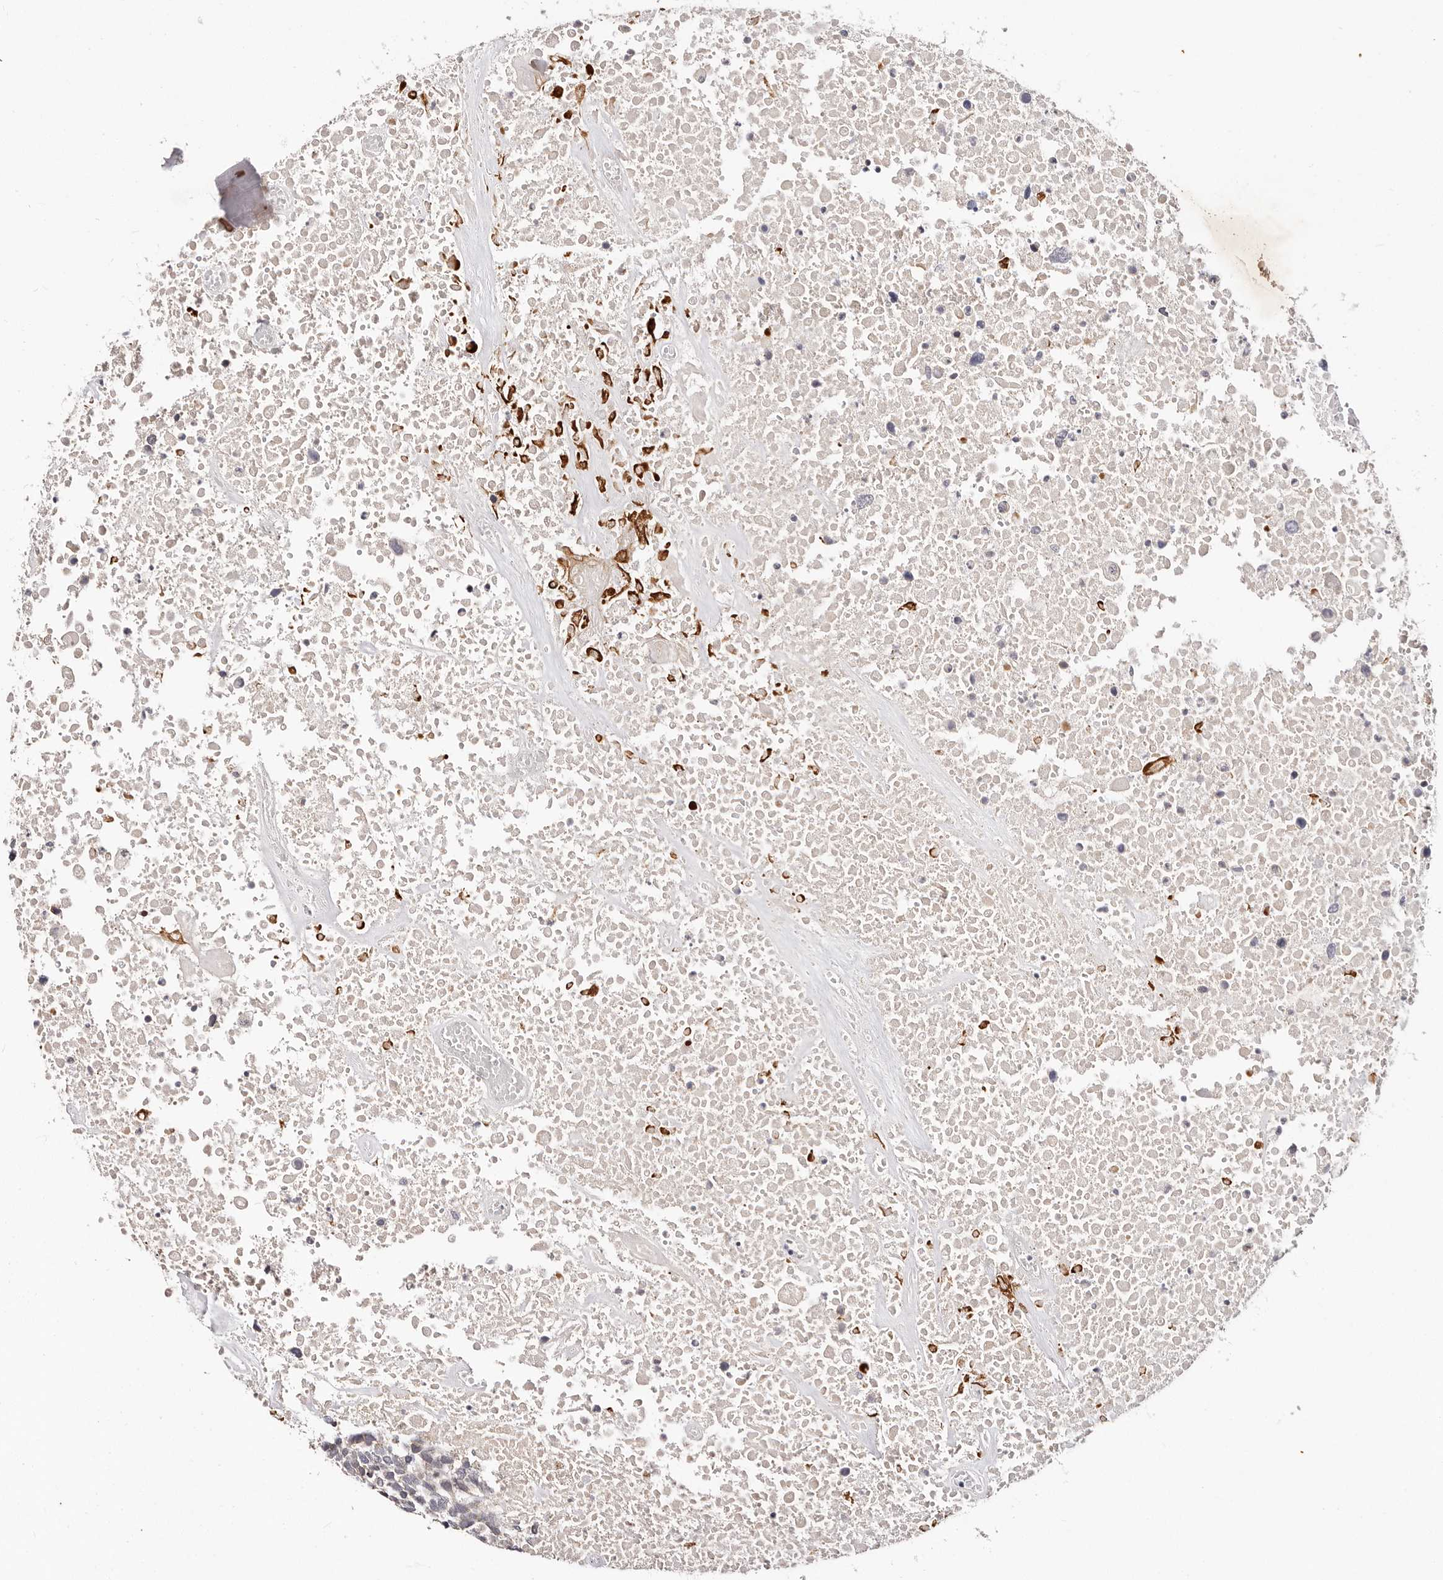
{"staining": {"intensity": "negative", "quantity": "none", "location": "none"}, "tissue": "head and neck cancer", "cell_type": "Tumor cells", "image_type": "cancer", "snomed": [{"axis": "morphology", "description": "Squamous cell carcinoma, NOS"}, {"axis": "topography", "description": "Head-Neck"}], "caption": "The image demonstrates no significant staining in tumor cells of squamous cell carcinoma (head and neck).", "gene": "IQGAP3", "patient": {"sex": "male", "age": 66}}